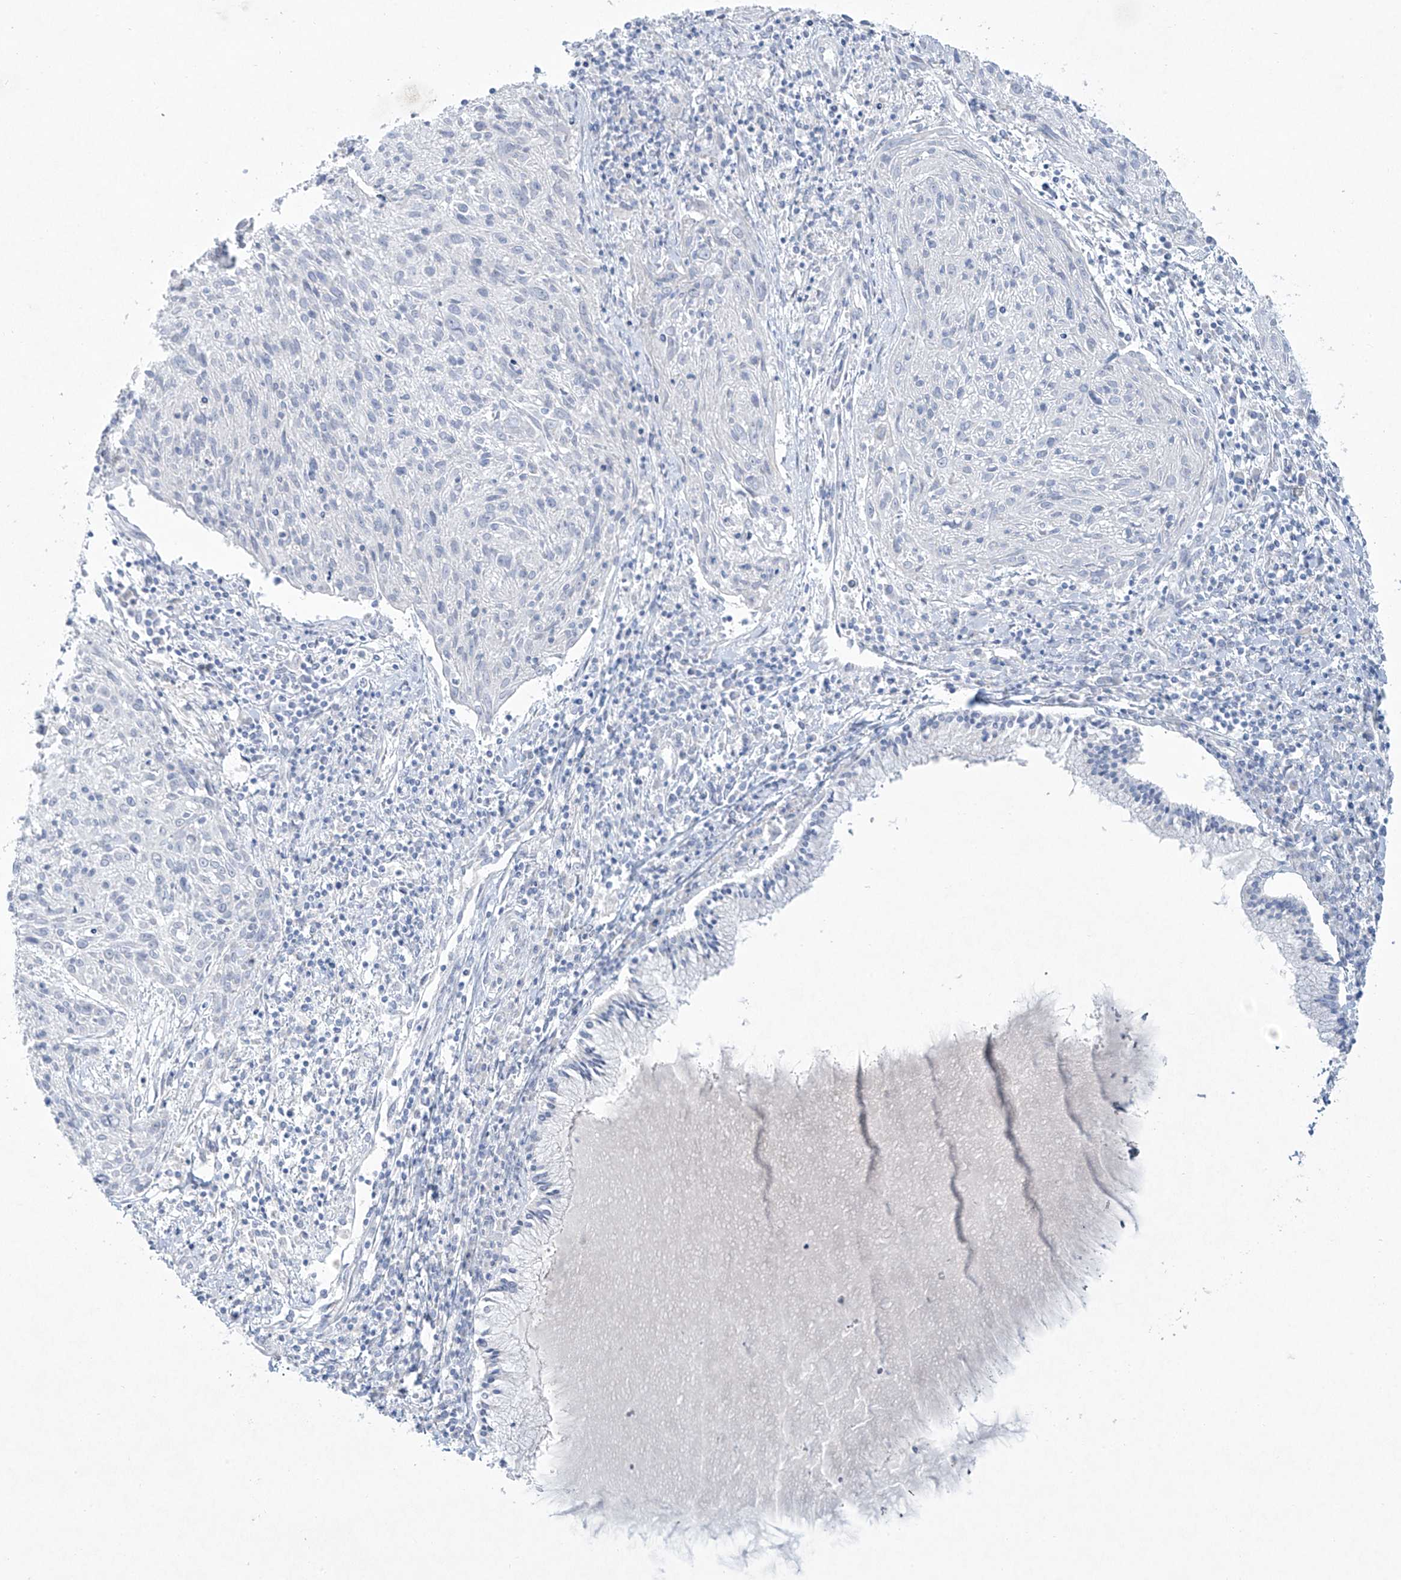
{"staining": {"intensity": "negative", "quantity": "none", "location": "none"}, "tissue": "cervical cancer", "cell_type": "Tumor cells", "image_type": "cancer", "snomed": [{"axis": "morphology", "description": "Squamous cell carcinoma, NOS"}, {"axis": "topography", "description": "Cervix"}], "caption": "IHC photomicrograph of neoplastic tissue: squamous cell carcinoma (cervical) stained with DAB reveals no significant protein staining in tumor cells. (Brightfield microscopy of DAB IHC at high magnification).", "gene": "PAX6", "patient": {"sex": "female", "age": 51}}